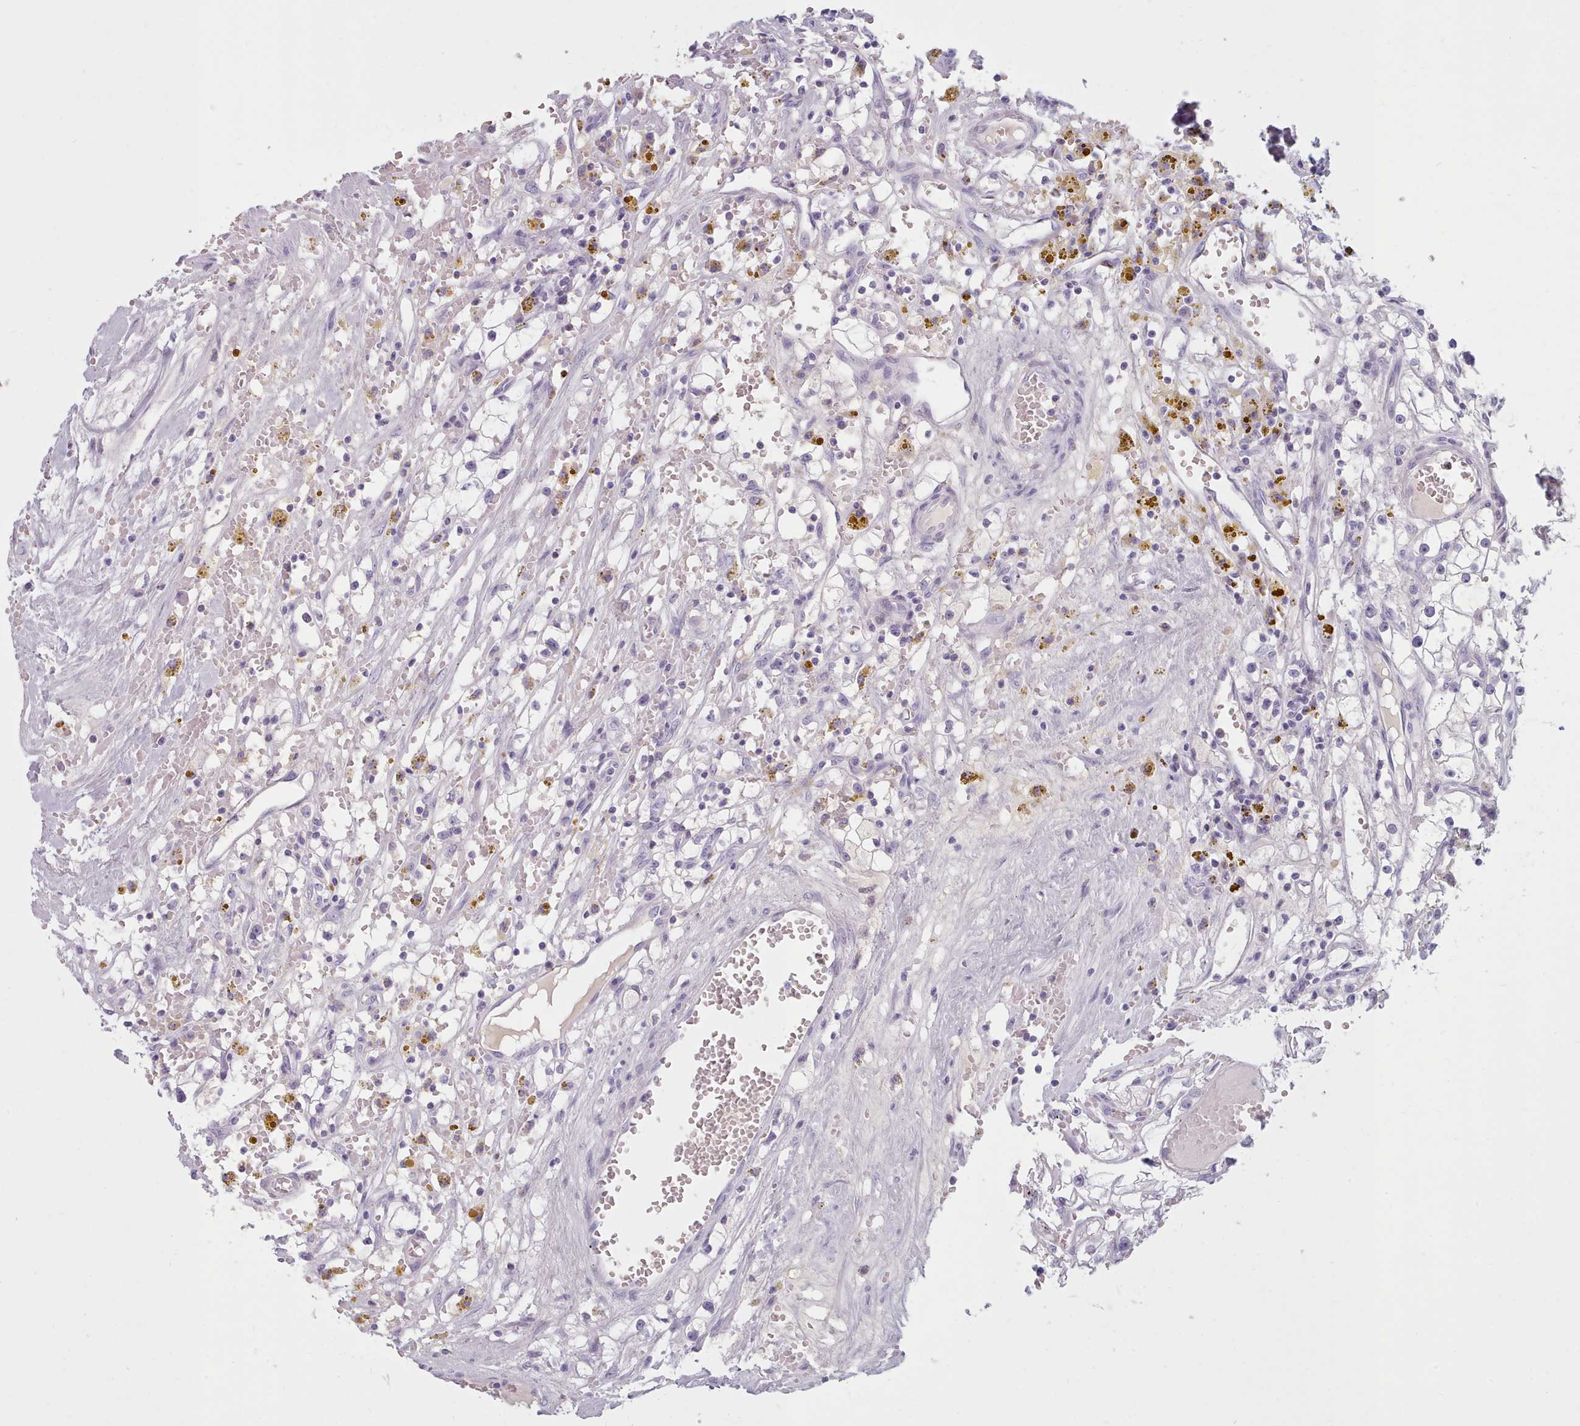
{"staining": {"intensity": "negative", "quantity": "none", "location": "none"}, "tissue": "renal cancer", "cell_type": "Tumor cells", "image_type": "cancer", "snomed": [{"axis": "morphology", "description": "Adenocarcinoma, NOS"}, {"axis": "topography", "description": "Kidney"}], "caption": "Photomicrograph shows no significant protein expression in tumor cells of renal cancer (adenocarcinoma).", "gene": "ZNF43", "patient": {"sex": "male", "age": 56}}